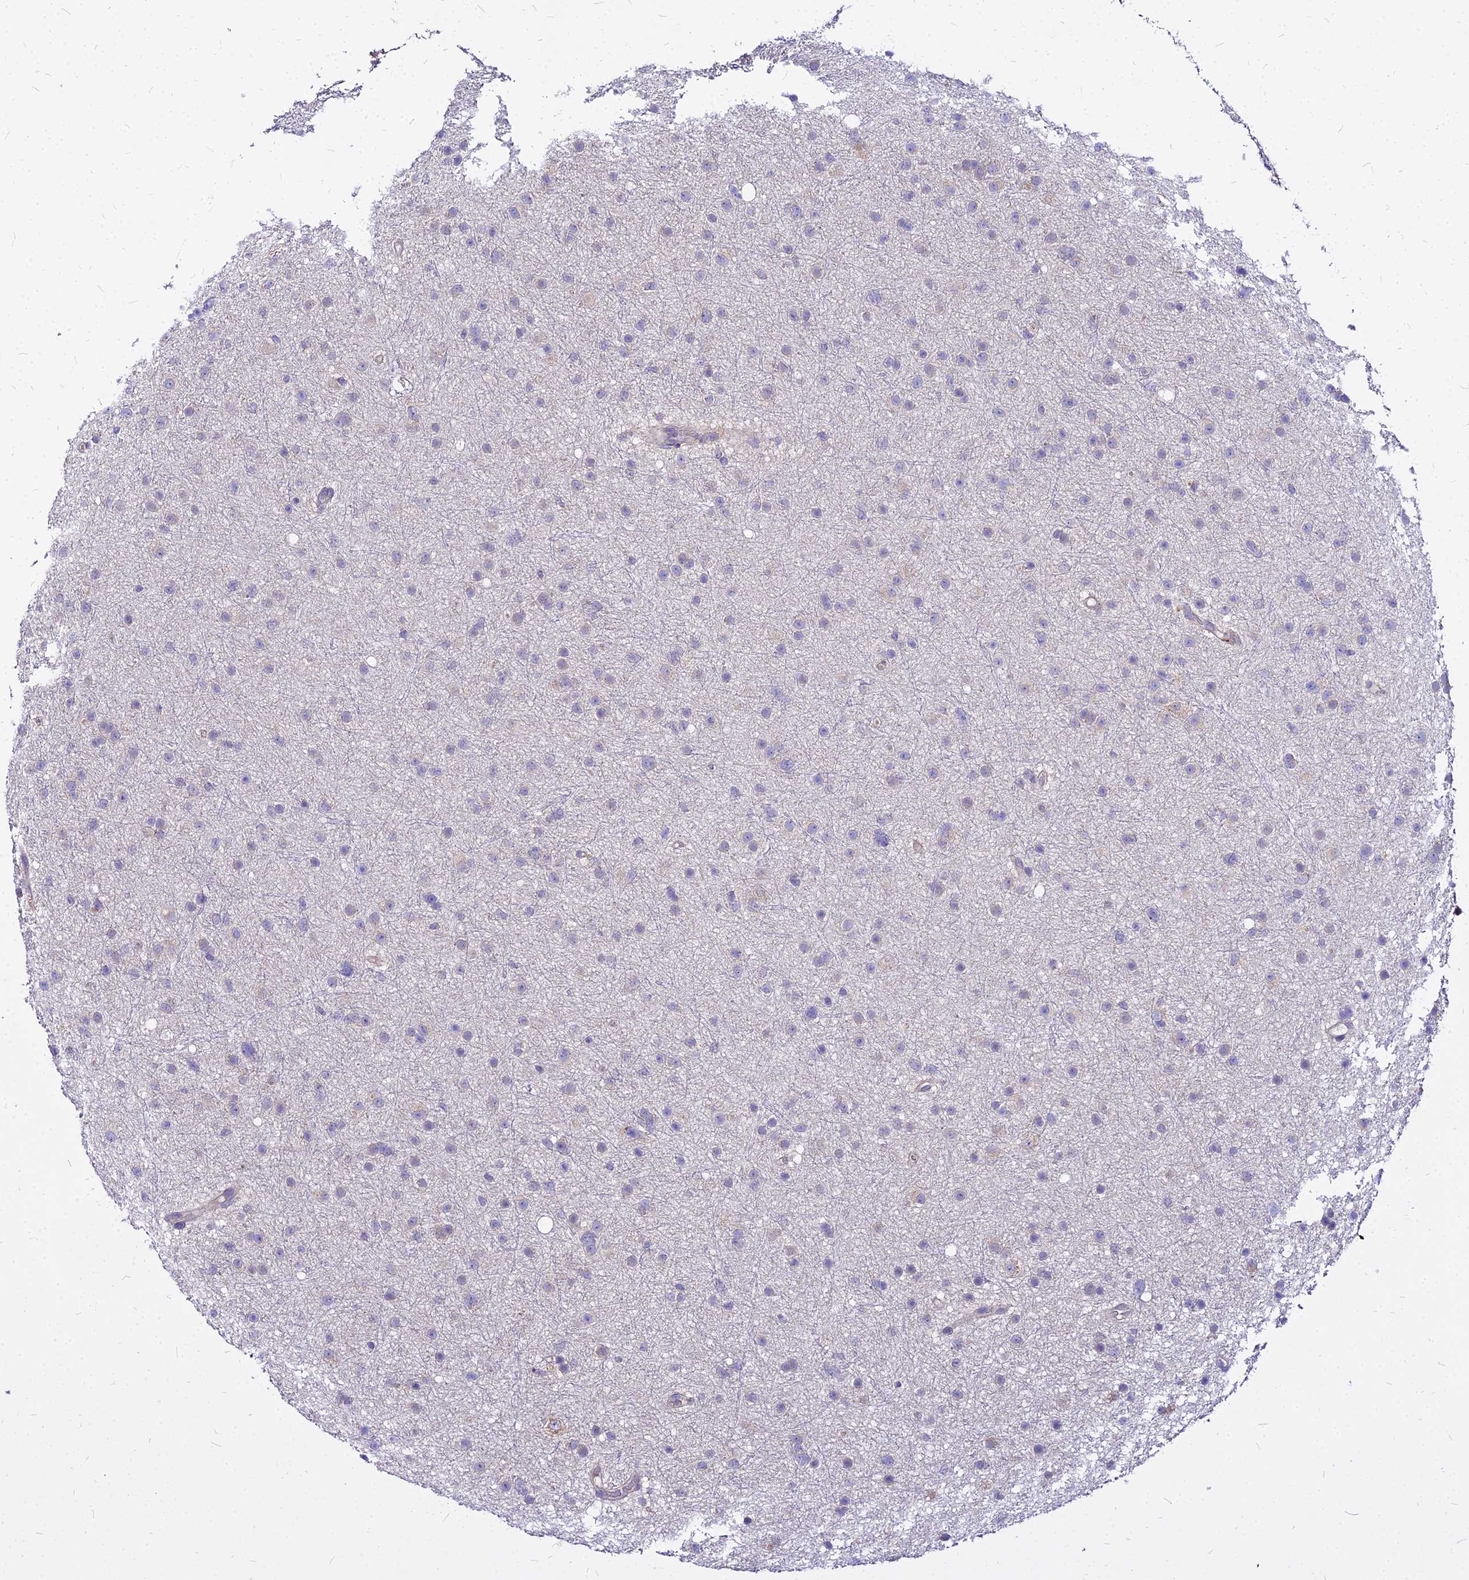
{"staining": {"intensity": "negative", "quantity": "none", "location": "none"}, "tissue": "glioma", "cell_type": "Tumor cells", "image_type": "cancer", "snomed": [{"axis": "morphology", "description": "Glioma, malignant, Low grade"}, {"axis": "topography", "description": "Cerebral cortex"}], "caption": "IHC image of neoplastic tissue: glioma stained with DAB demonstrates no significant protein positivity in tumor cells.", "gene": "COMMD10", "patient": {"sex": "female", "age": 39}}